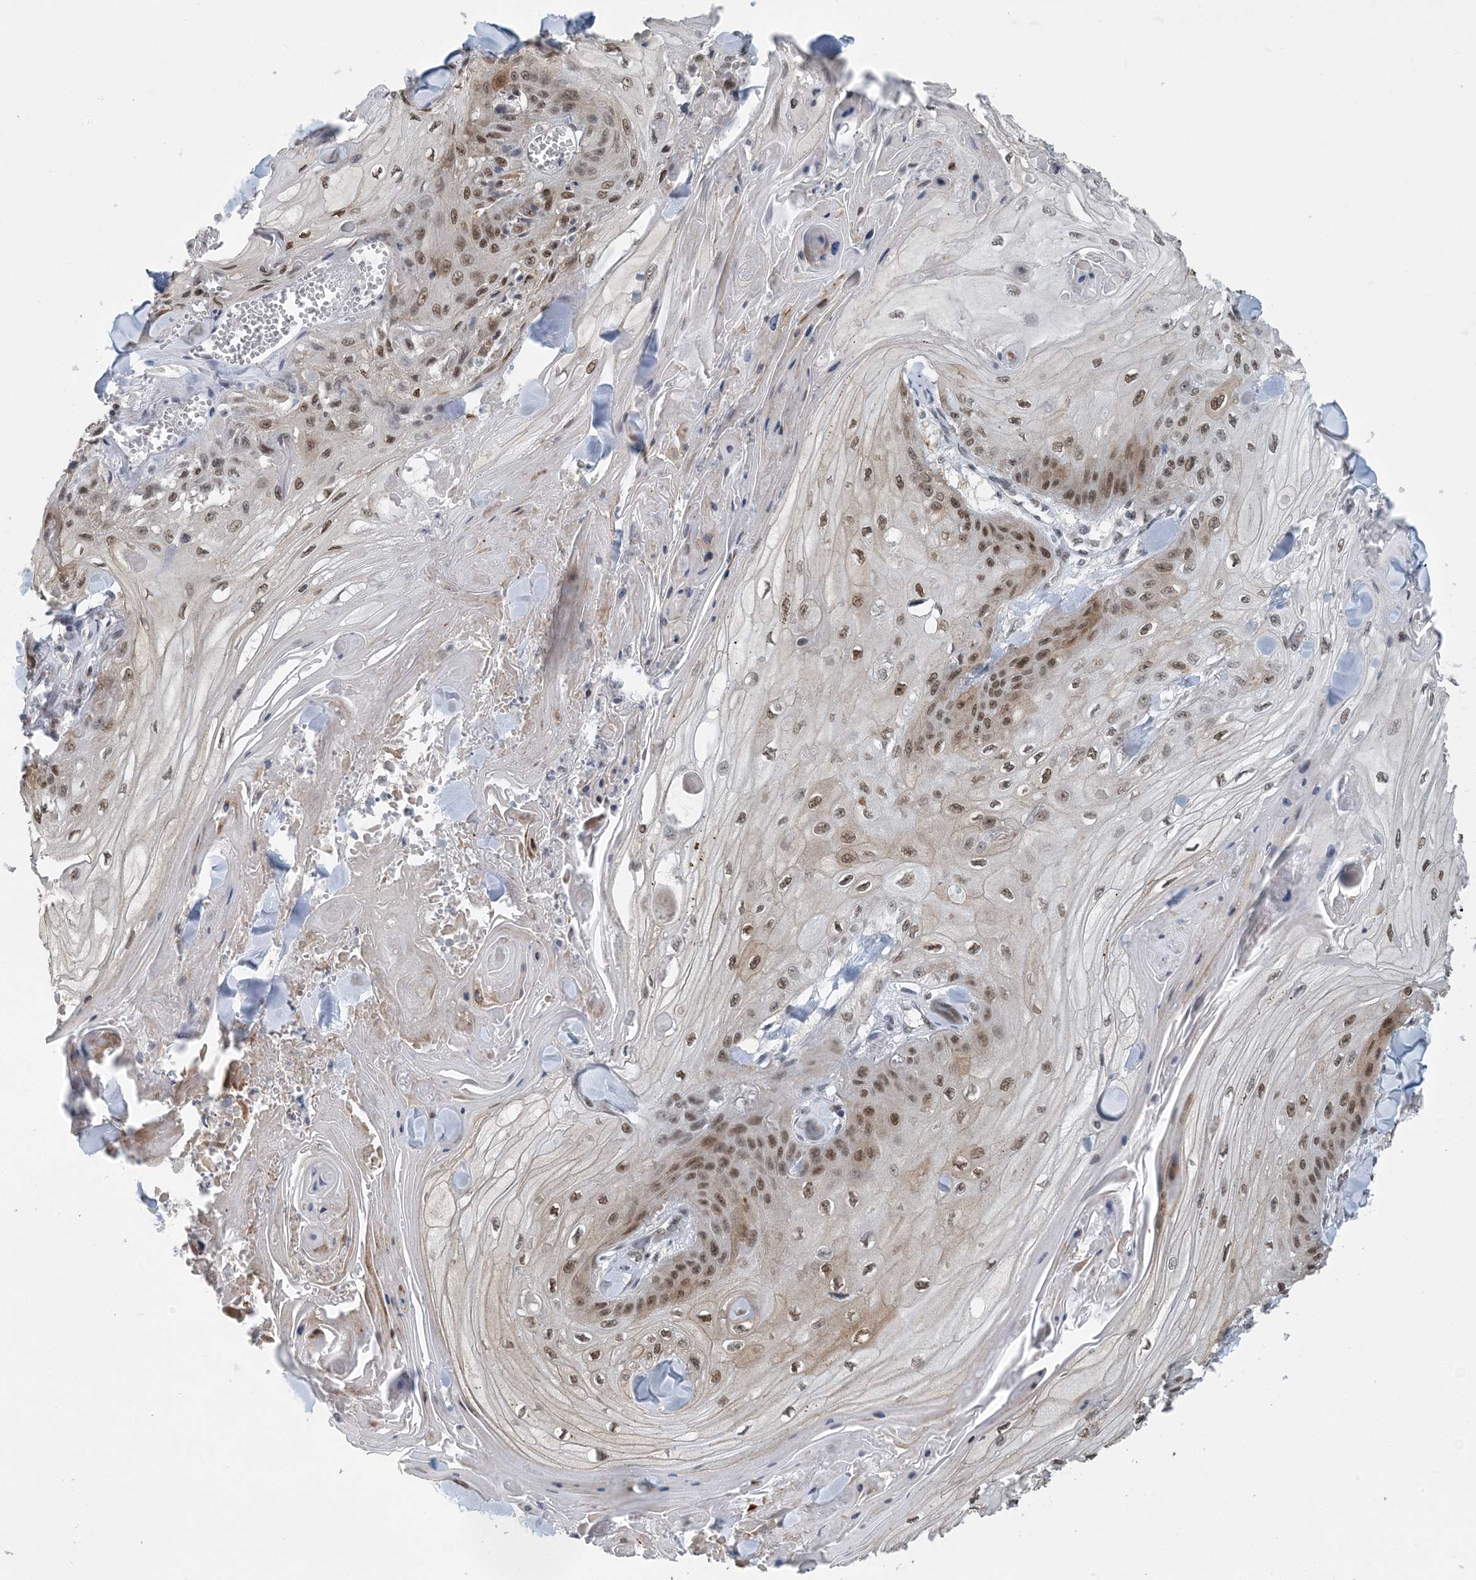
{"staining": {"intensity": "moderate", "quantity": ">75%", "location": "nuclear"}, "tissue": "skin cancer", "cell_type": "Tumor cells", "image_type": "cancer", "snomed": [{"axis": "morphology", "description": "Squamous cell carcinoma, NOS"}, {"axis": "topography", "description": "Skin"}], "caption": "DAB immunohistochemical staining of skin cancer reveals moderate nuclear protein staining in approximately >75% of tumor cells. (brown staining indicates protein expression, while blue staining denotes nuclei).", "gene": "MBD2", "patient": {"sex": "male", "age": 74}}